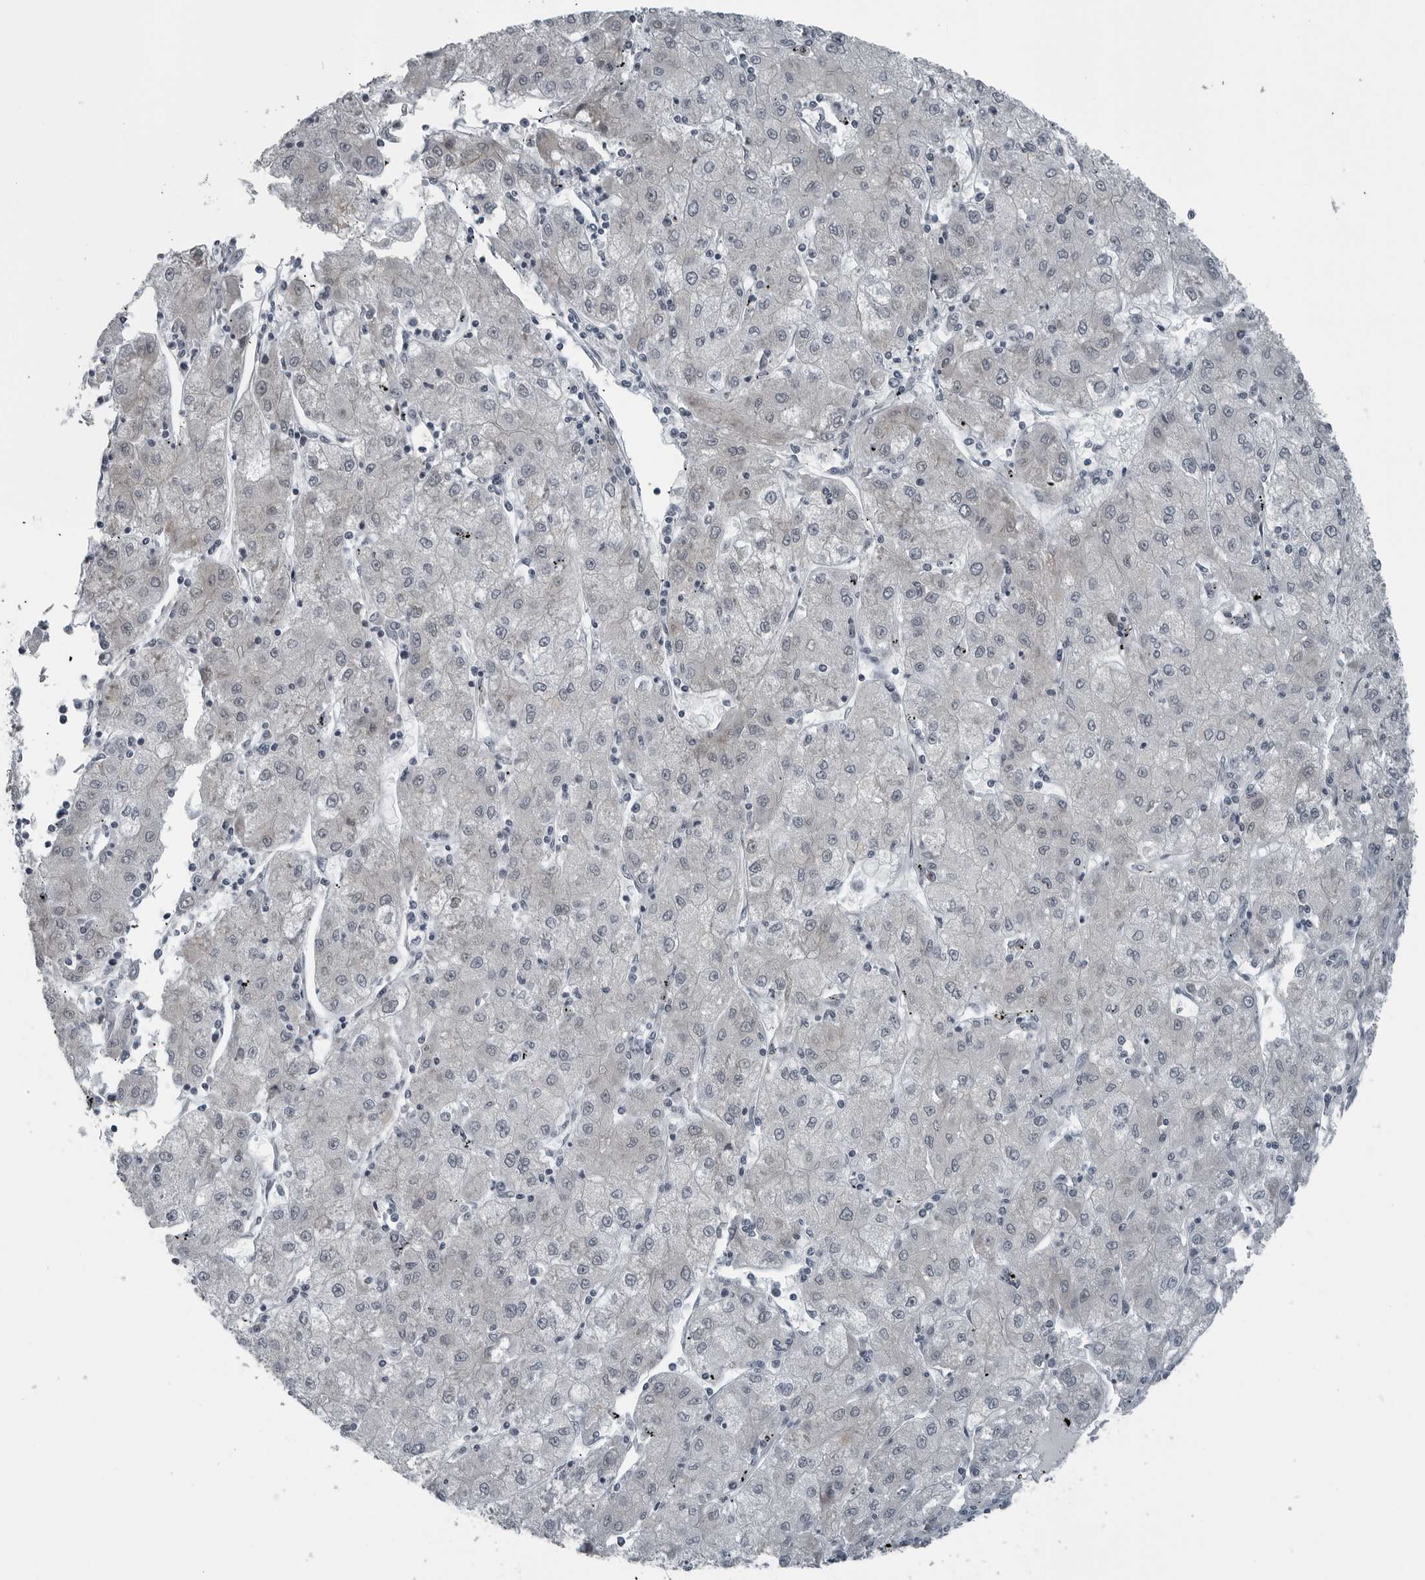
{"staining": {"intensity": "negative", "quantity": "none", "location": "none"}, "tissue": "liver cancer", "cell_type": "Tumor cells", "image_type": "cancer", "snomed": [{"axis": "morphology", "description": "Carcinoma, Hepatocellular, NOS"}, {"axis": "topography", "description": "Liver"}], "caption": "Human hepatocellular carcinoma (liver) stained for a protein using immunohistochemistry demonstrates no expression in tumor cells.", "gene": "DNAAF11", "patient": {"sex": "male", "age": 72}}